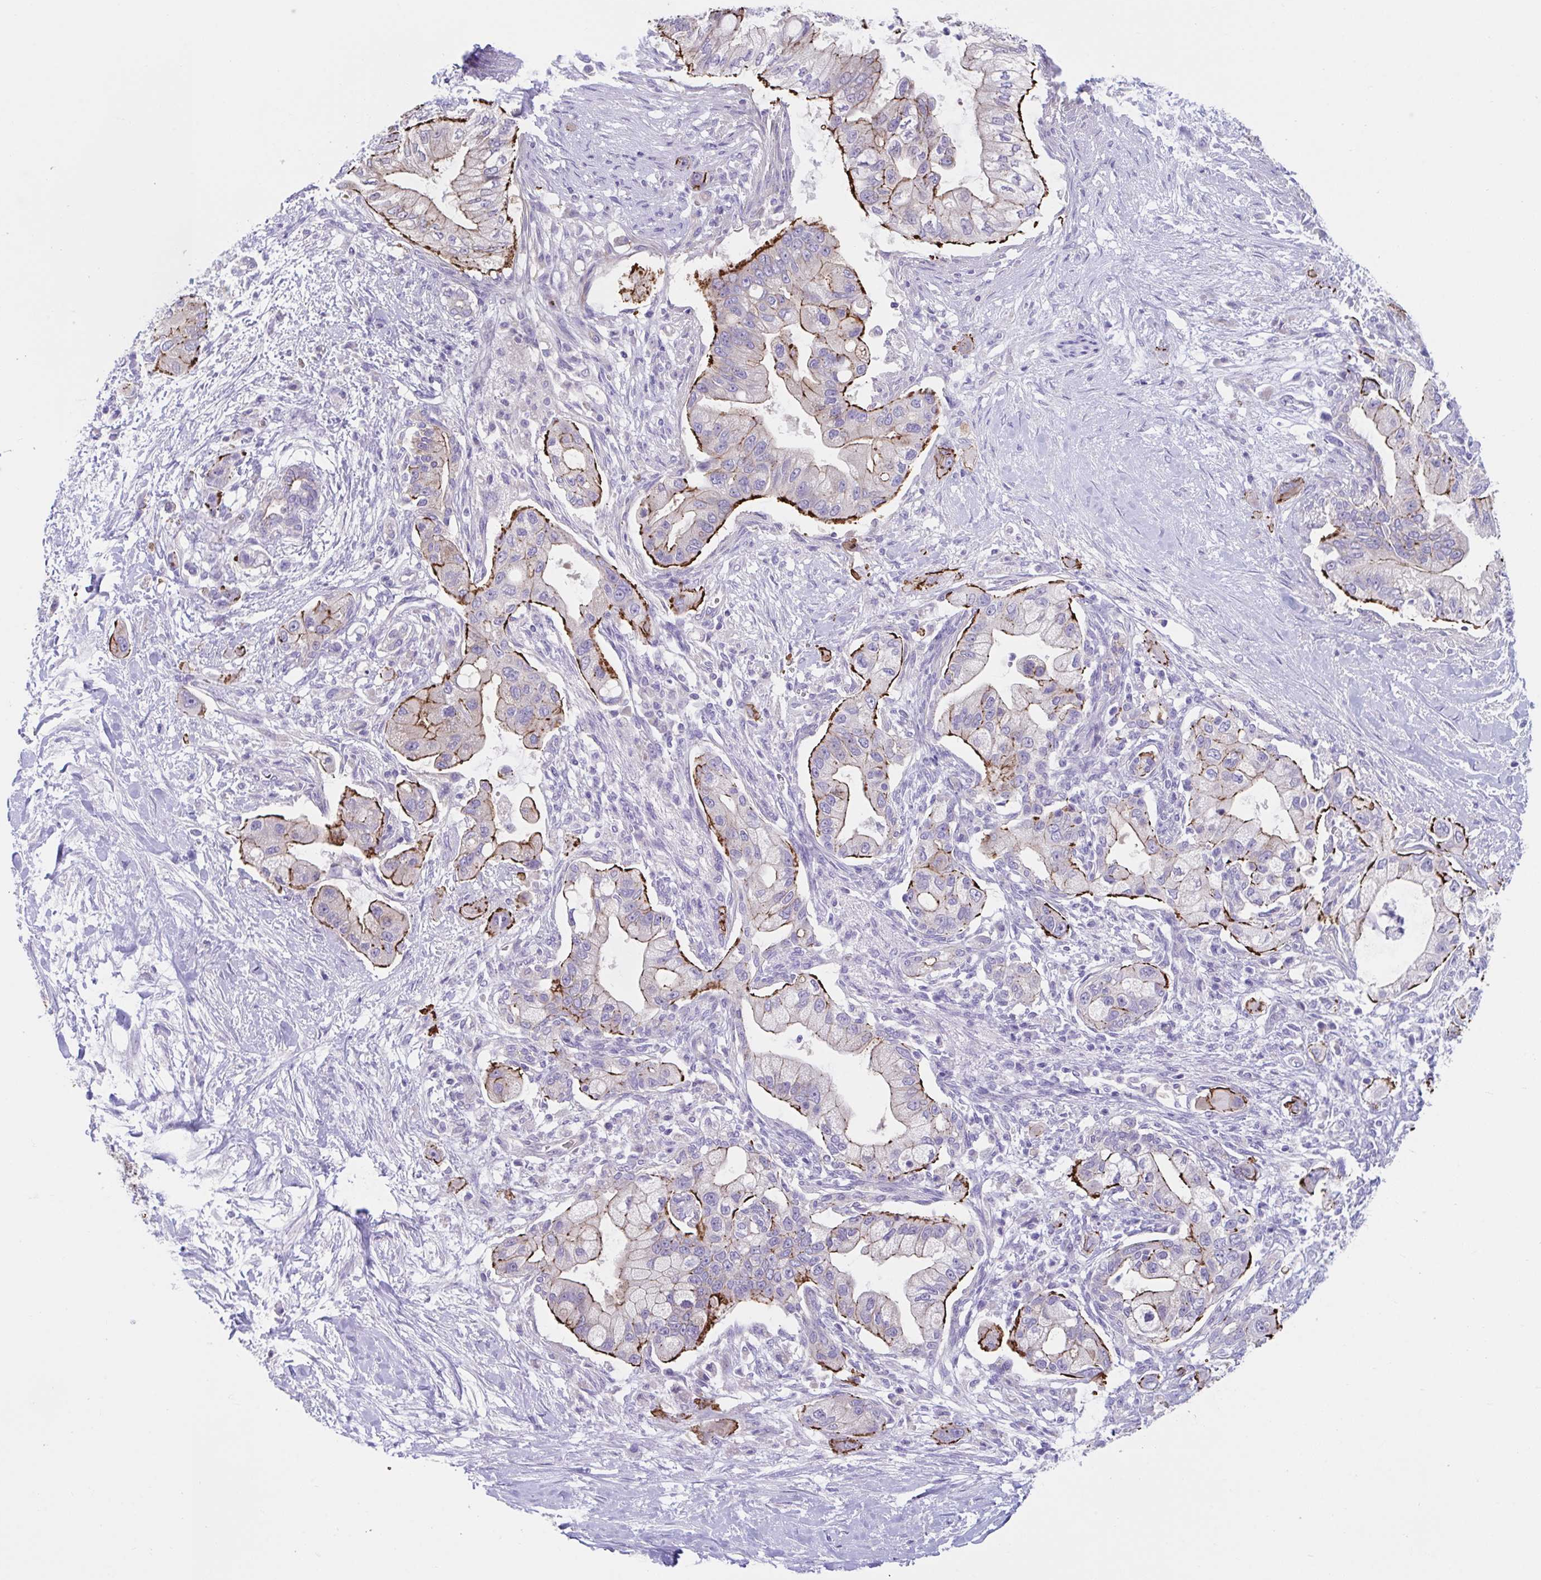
{"staining": {"intensity": "moderate", "quantity": "<25%", "location": "cytoplasmic/membranous"}, "tissue": "pancreatic cancer", "cell_type": "Tumor cells", "image_type": "cancer", "snomed": [{"axis": "morphology", "description": "Adenocarcinoma, NOS"}, {"axis": "topography", "description": "Pancreas"}], "caption": "Protein expression analysis of adenocarcinoma (pancreatic) exhibits moderate cytoplasmic/membranous staining in approximately <25% of tumor cells.", "gene": "TTC30B", "patient": {"sex": "male", "age": 57}}